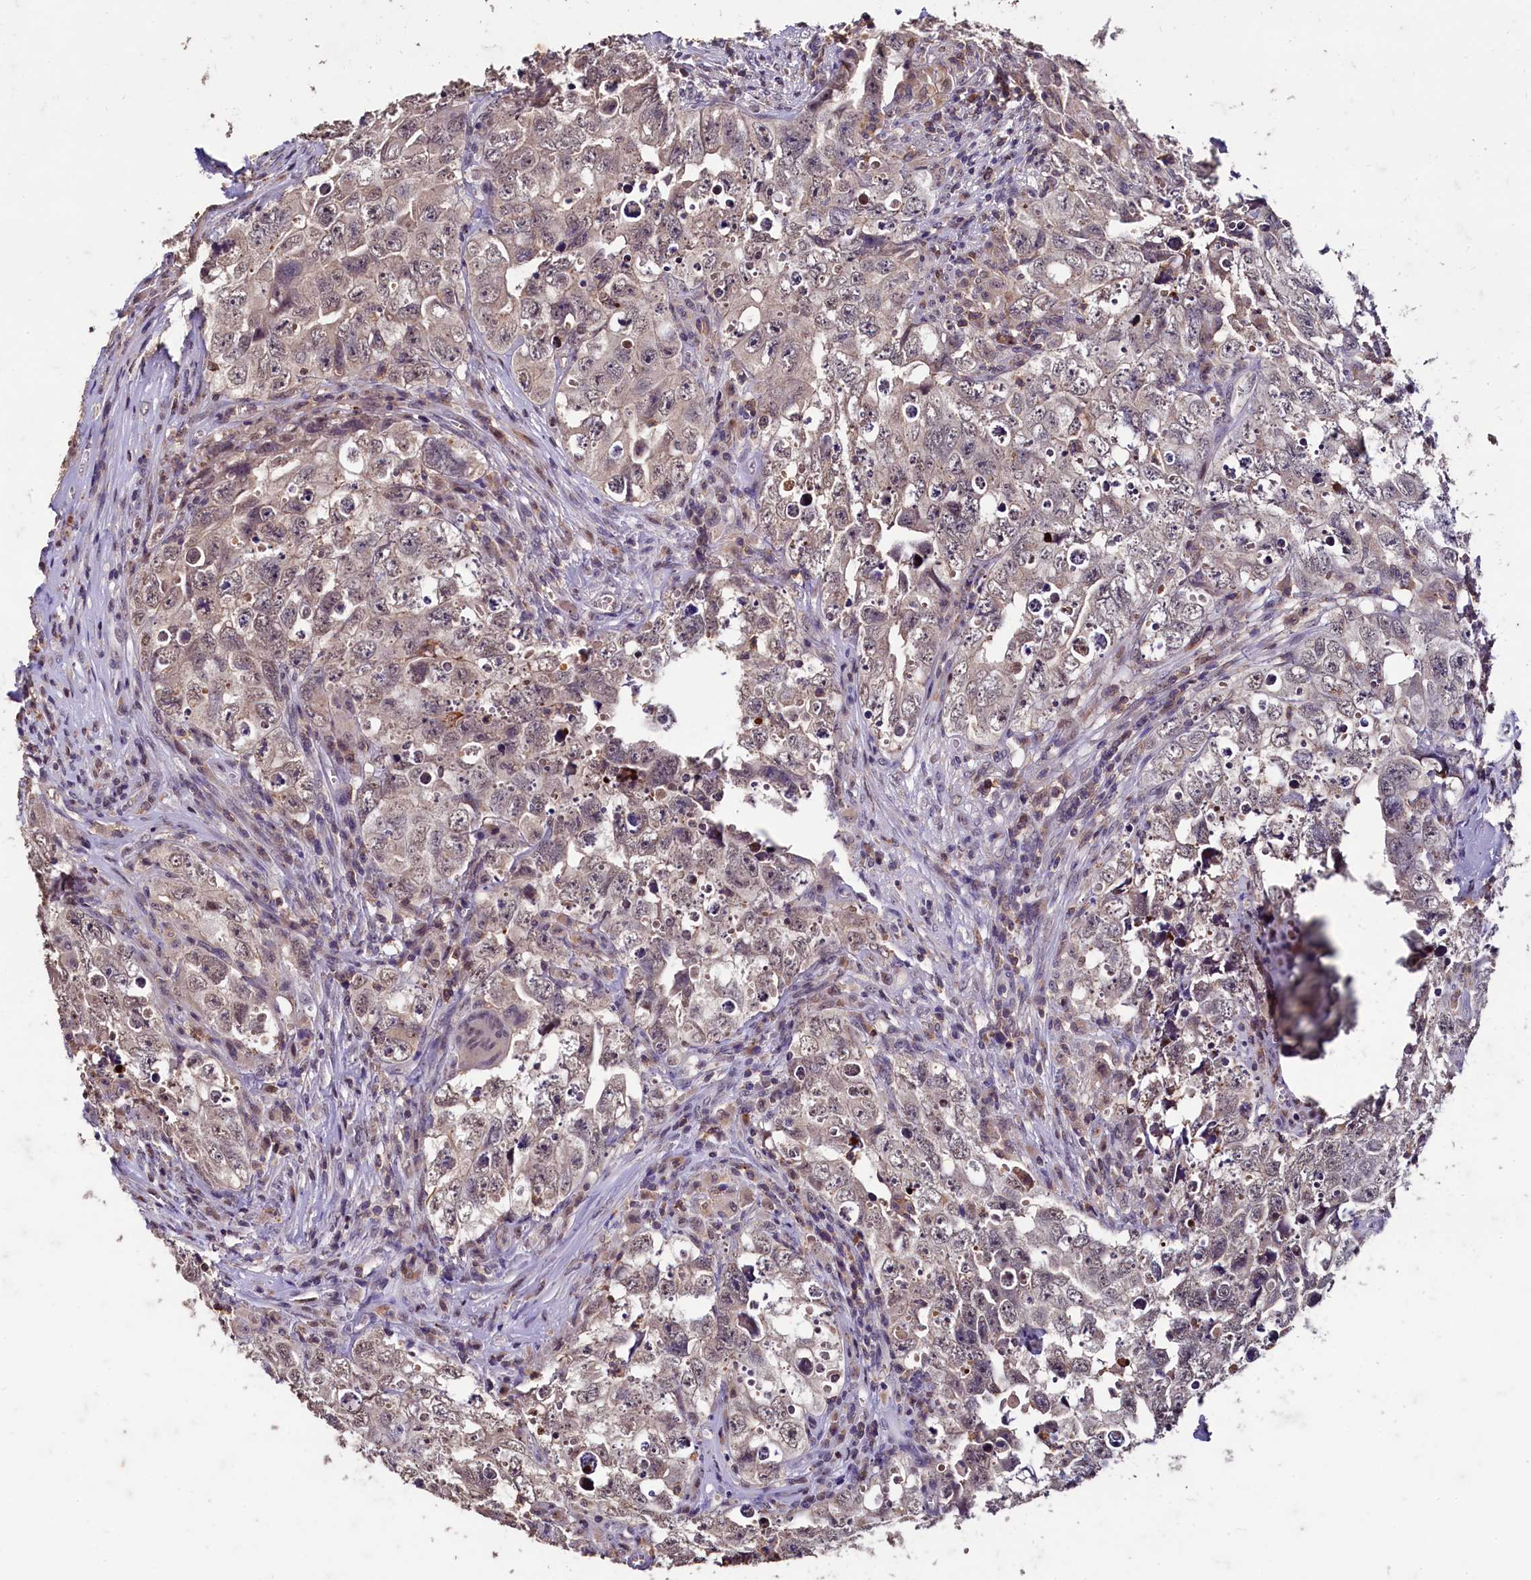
{"staining": {"intensity": "weak", "quantity": "25%-75%", "location": "nuclear"}, "tissue": "testis cancer", "cell_type": "Tumor cells", "image_type": "cancer", "snomed": [{"axis": "morphology", "description": "Seminoma, NOS"}, {"axis": "morphology", "description": "Carcinoma, Embryonal, NOS"}, {"axis": "topography", "description": "Testis"}], "caption": "High-power microscopy captured an immunohistochemistry histopathology image of testis embryonal carcinoma, revealing weak nuclear staining in about 25%-75% of tumor cells.", "gene": "CSTPP1", "patient": {"sex": "male", "age": 43}}